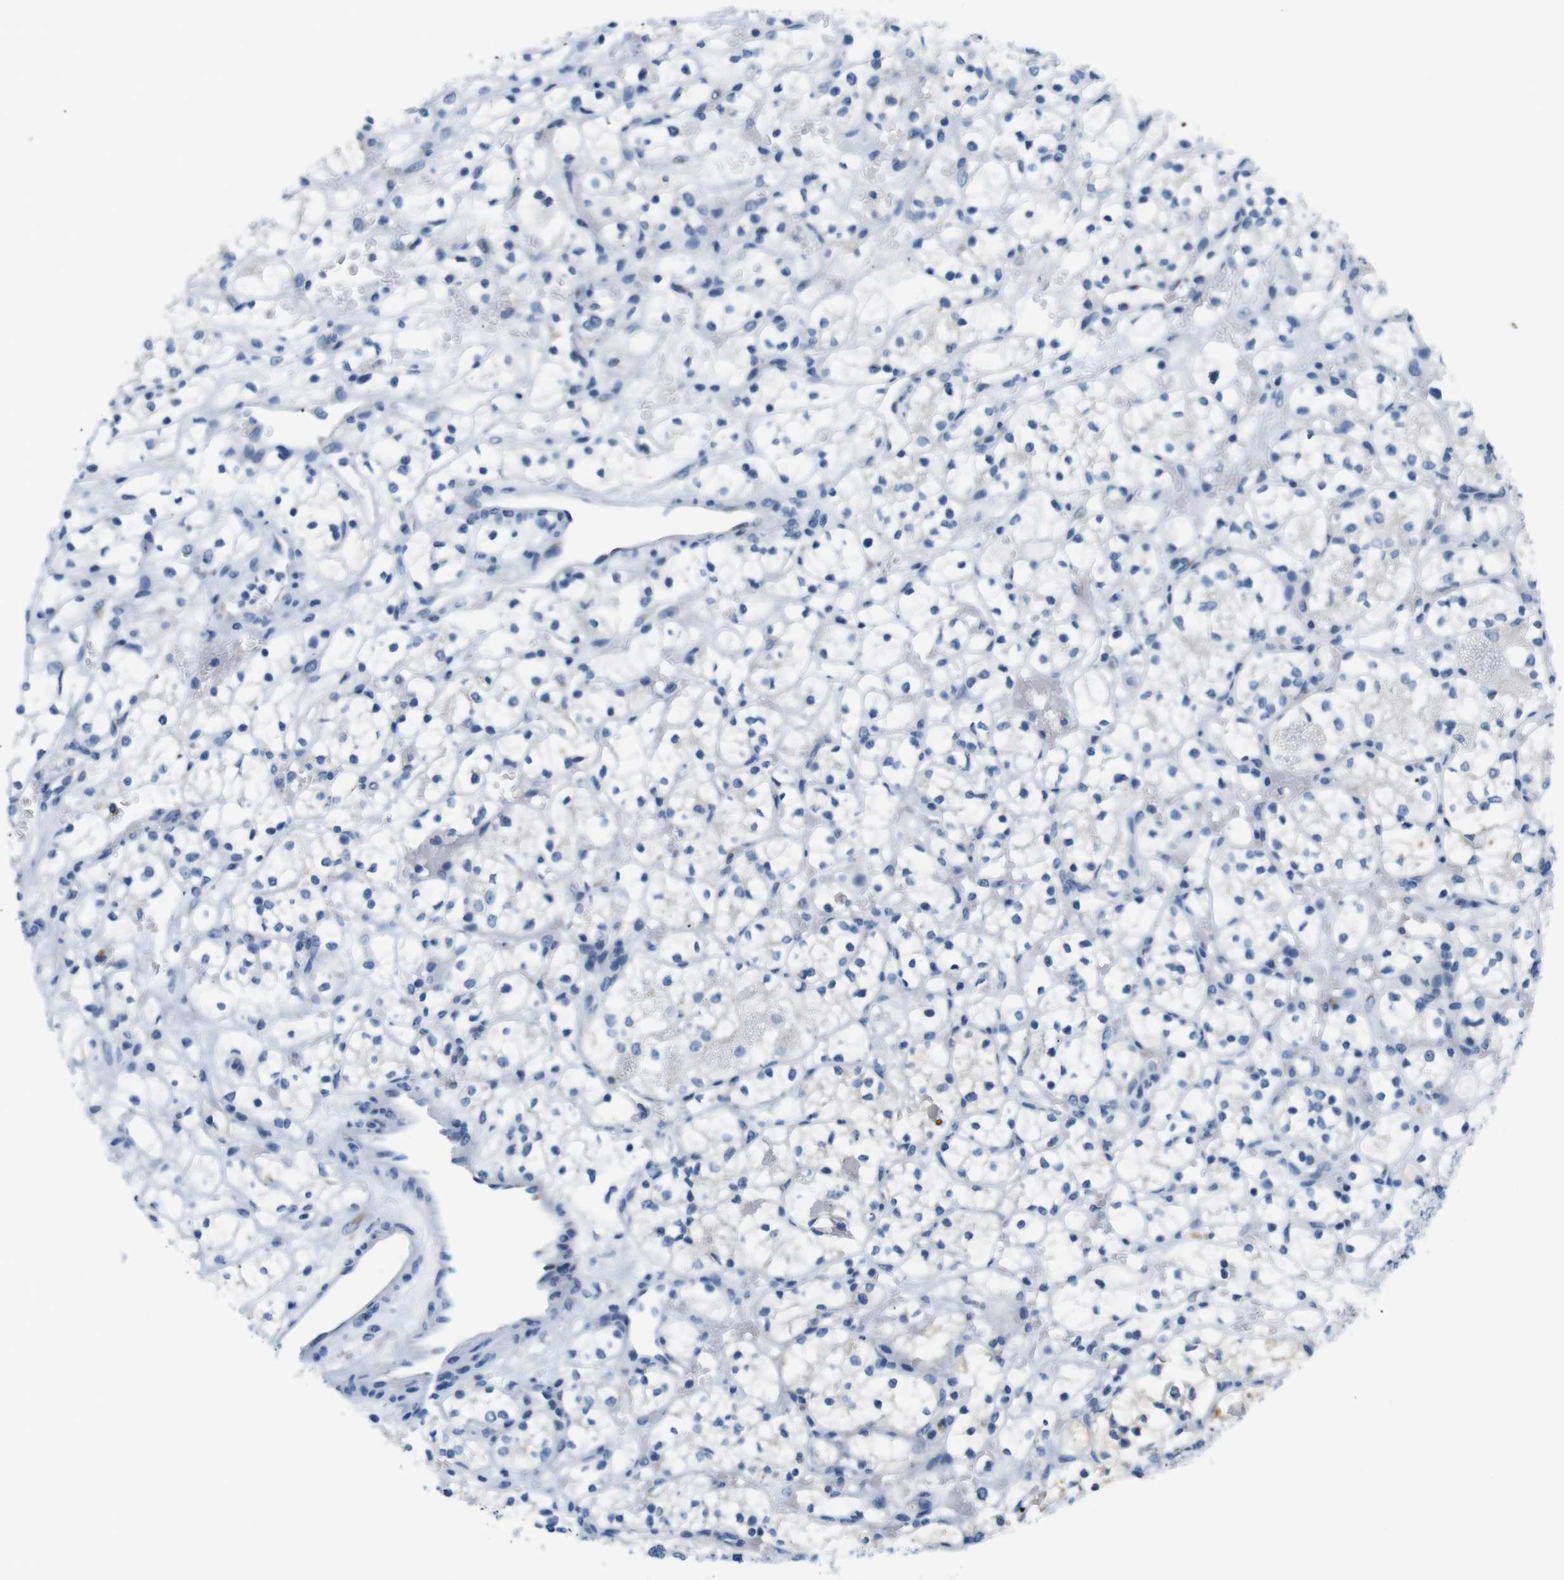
{"staining": {"intensity": "weak", "quantity": "<25%", "location": "cytoplasmic/membranous"}, "tissue": "renal cancer", "cell_type": "Tumor cells", "image_type": "cancer", "snomed": [{"axis": "morphology", "description": "Adenocarcinoma, NOS"}, {"axis": "topography", "description": "Kidney"}], "caption": "A photomicrograph of renal cancer (adenocarcinoma) stained for a protein shows no brown staining in tumor cells.", "gene": "GOLGA2", "patient": {"sex": "female", "age": 60}}